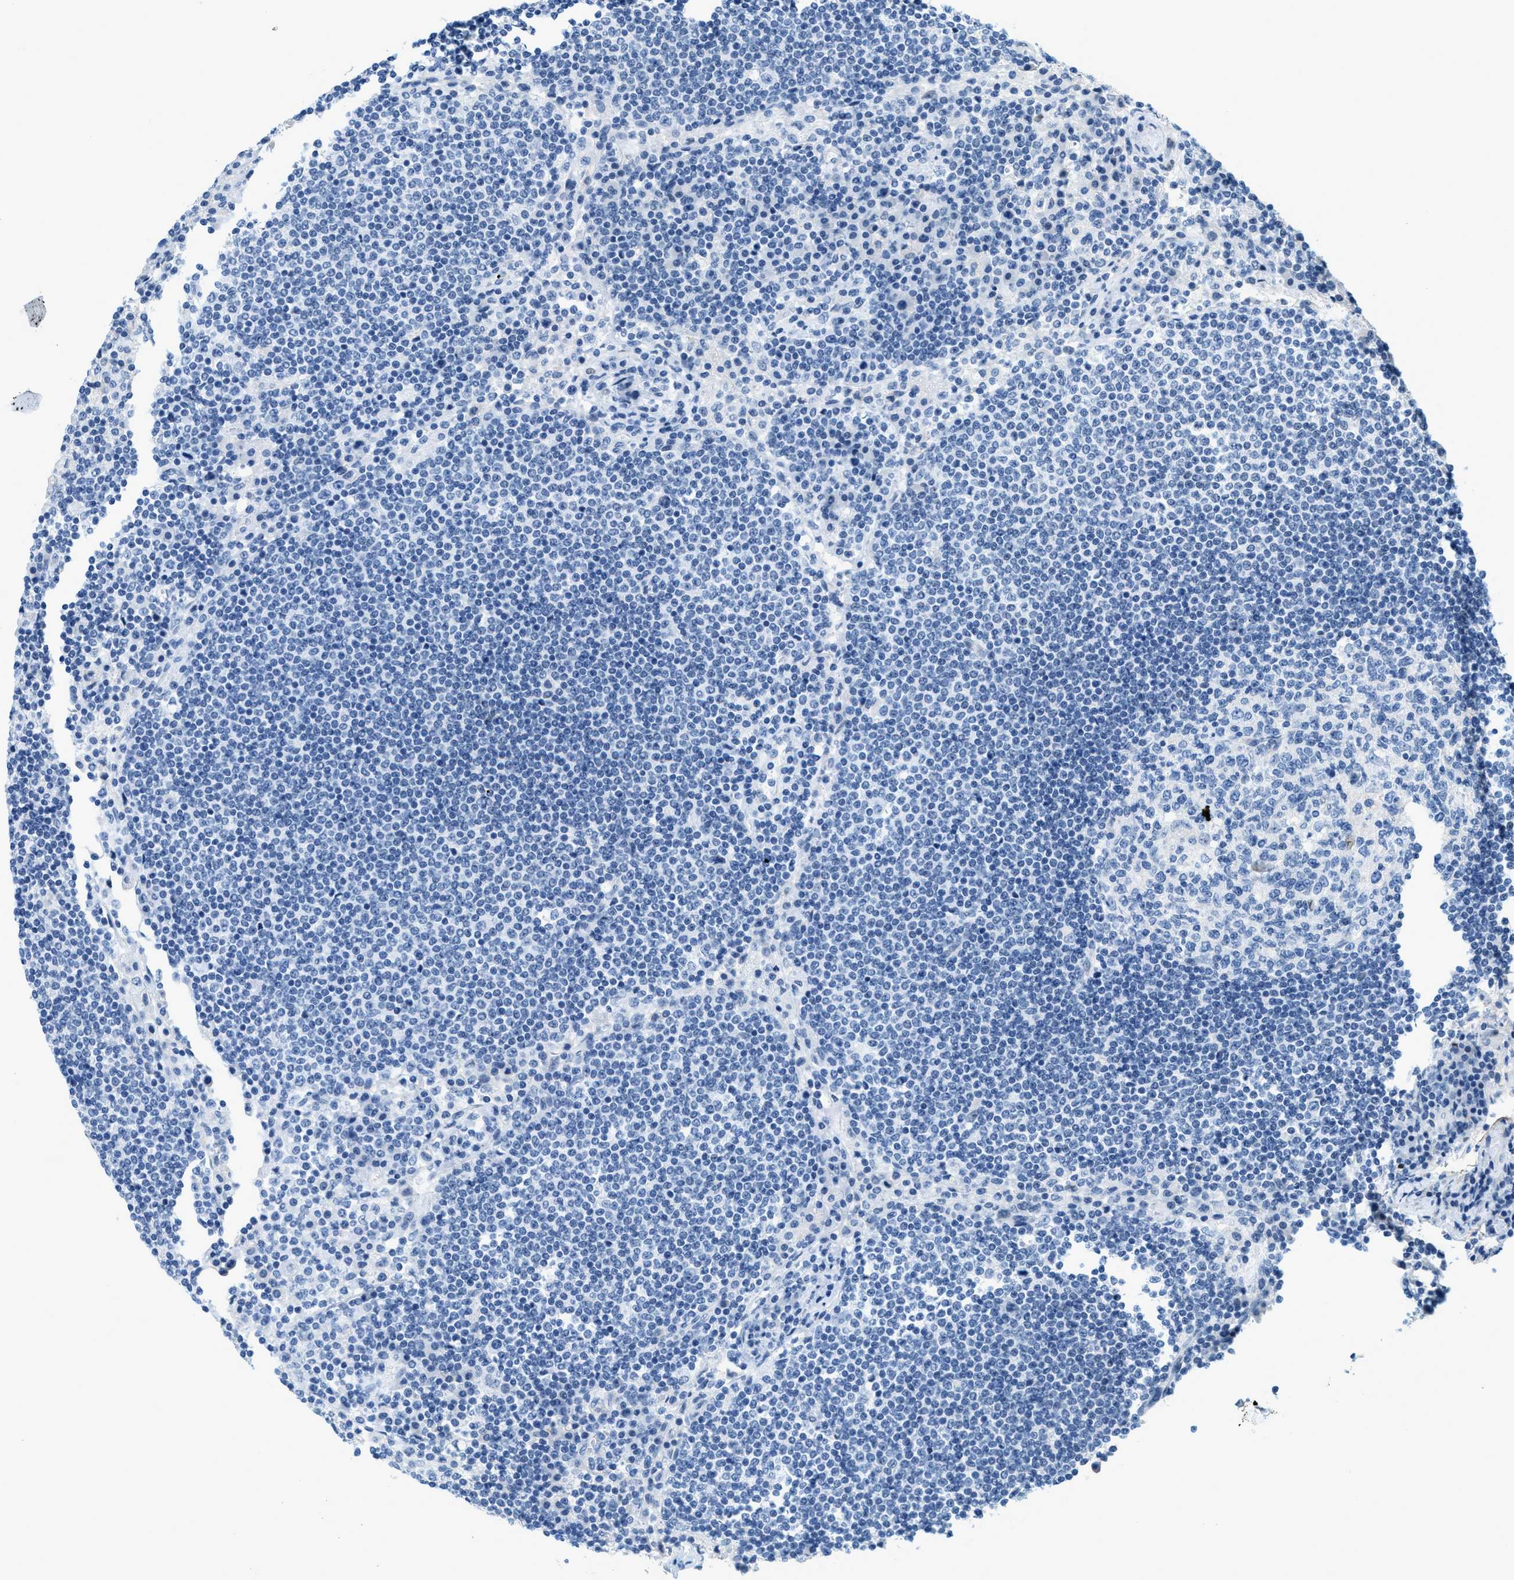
{"staining": {"intensity": "negative", "quantity": "none", "location": "none"}, "tissue": "lymph node", "cell_type": "Germinal center cells", "image_type": "normal", "snomed": [{"axis": "morphology", "description": "Normal tissue, NOS"}, {"axis": "topography", "description": "Lymph node"}], "caption": "This micrograph is of unremarkable lymph node stained with immunohistochemistry (IHC) to label a protein in brown with the nuclei are counter-stained blue. There is no staining in germinal center cells.", "gene": "CYP4X1", "patient": {"sex": "female", "age": 53}}